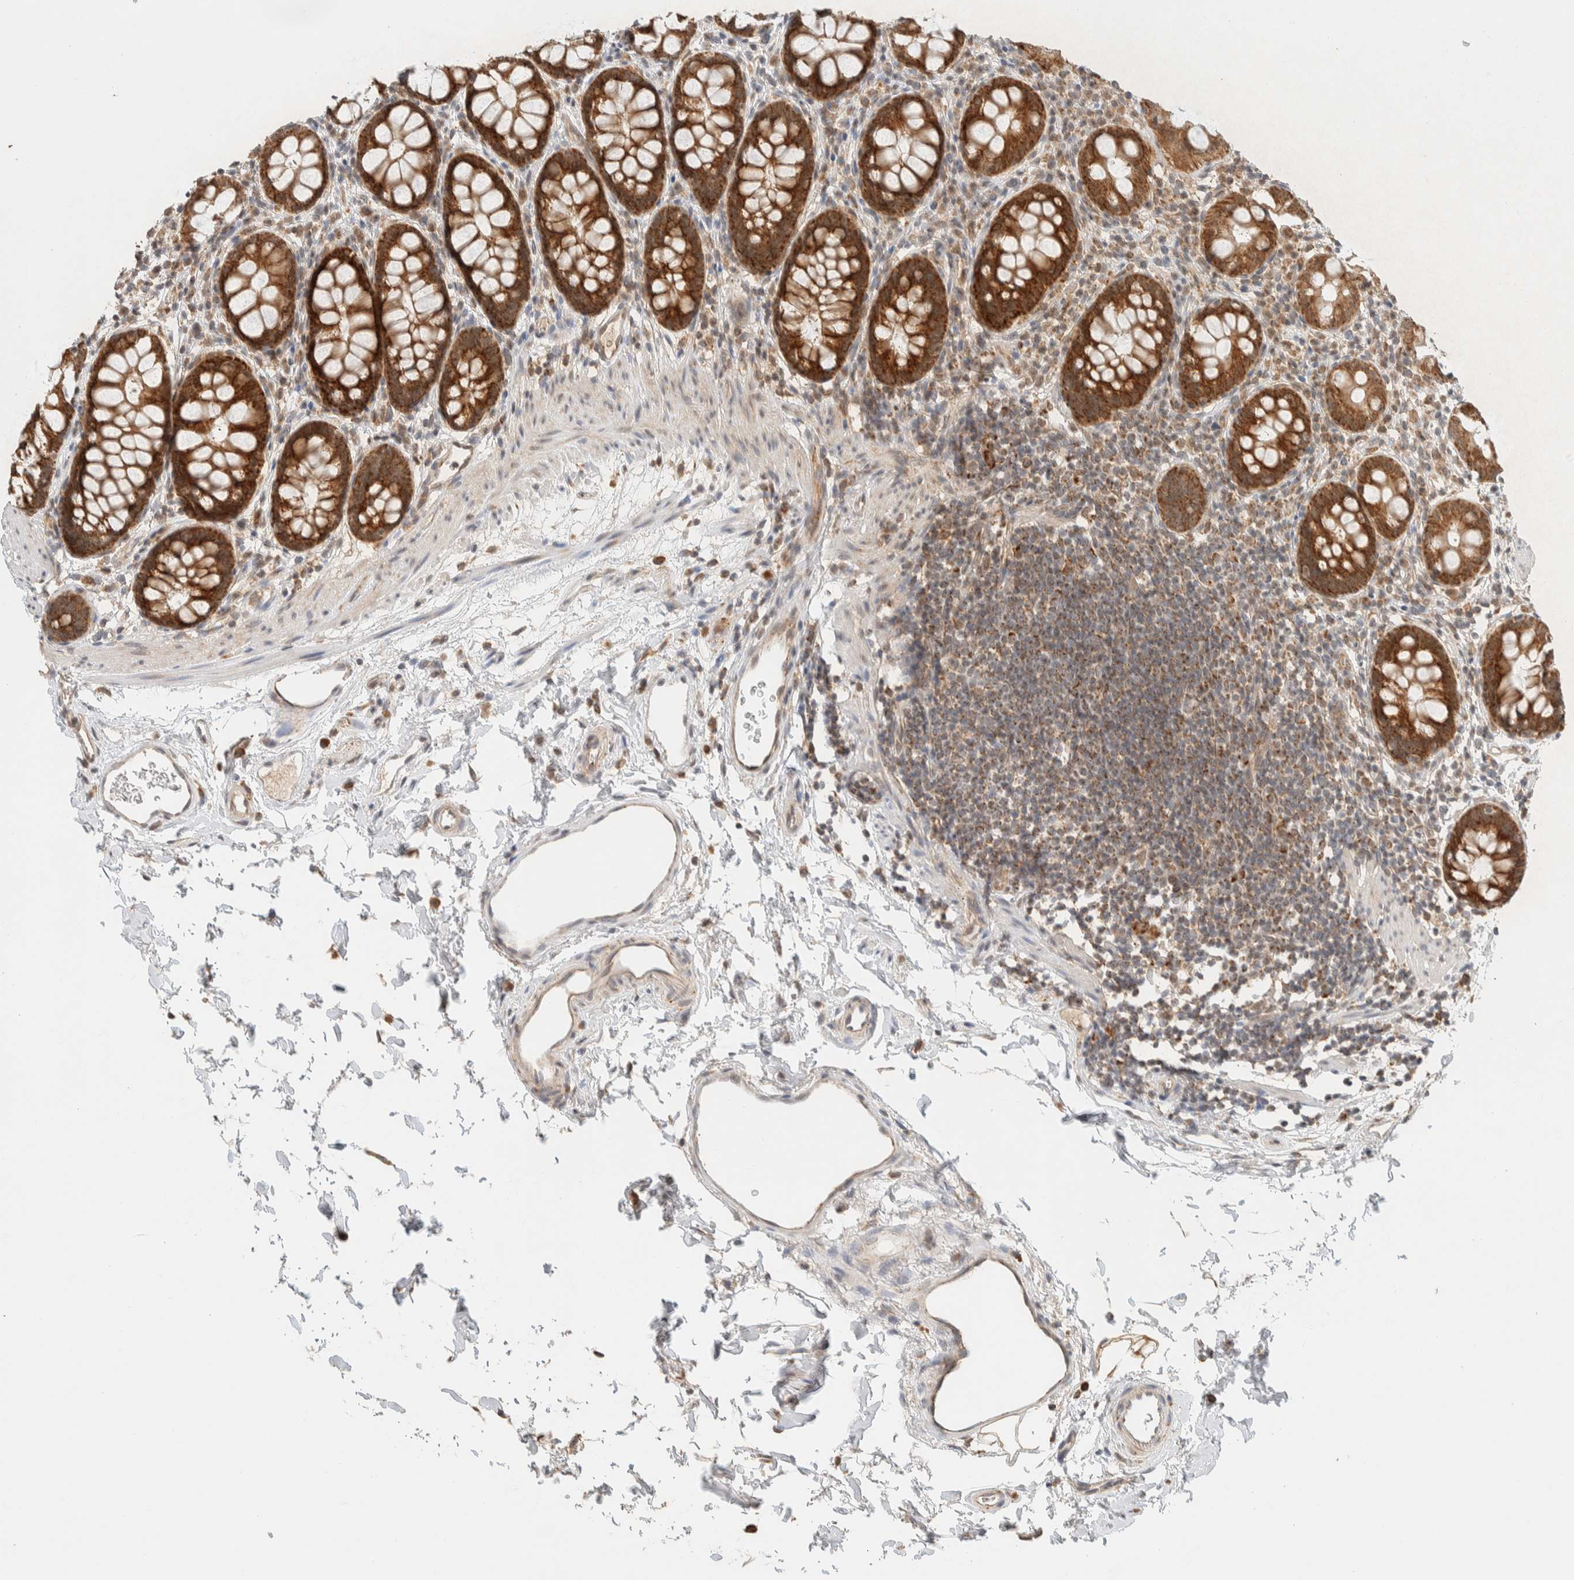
{"staining": {"intensity": "strong", "quantity": ">75%", "location": "cytoplasmic/membranous"}, "tissue": "rectum", "cell_type": "Glandular cells", "image_type": "normal", "snomed": [{"axis": "morphology", "description": "Normal tissue, NOS"}, {"axis": "topography", "description": "Rectum"}], "caption": "High-power microscopy captured an immunohistochemistry histopathology image of unremarkable rectum, revealing strong cytoplasmic/membranous positivity in approximately >75% of glandular cells.", "gene": "MRPL41", "patient": {"sex": "female", "age": 65}}